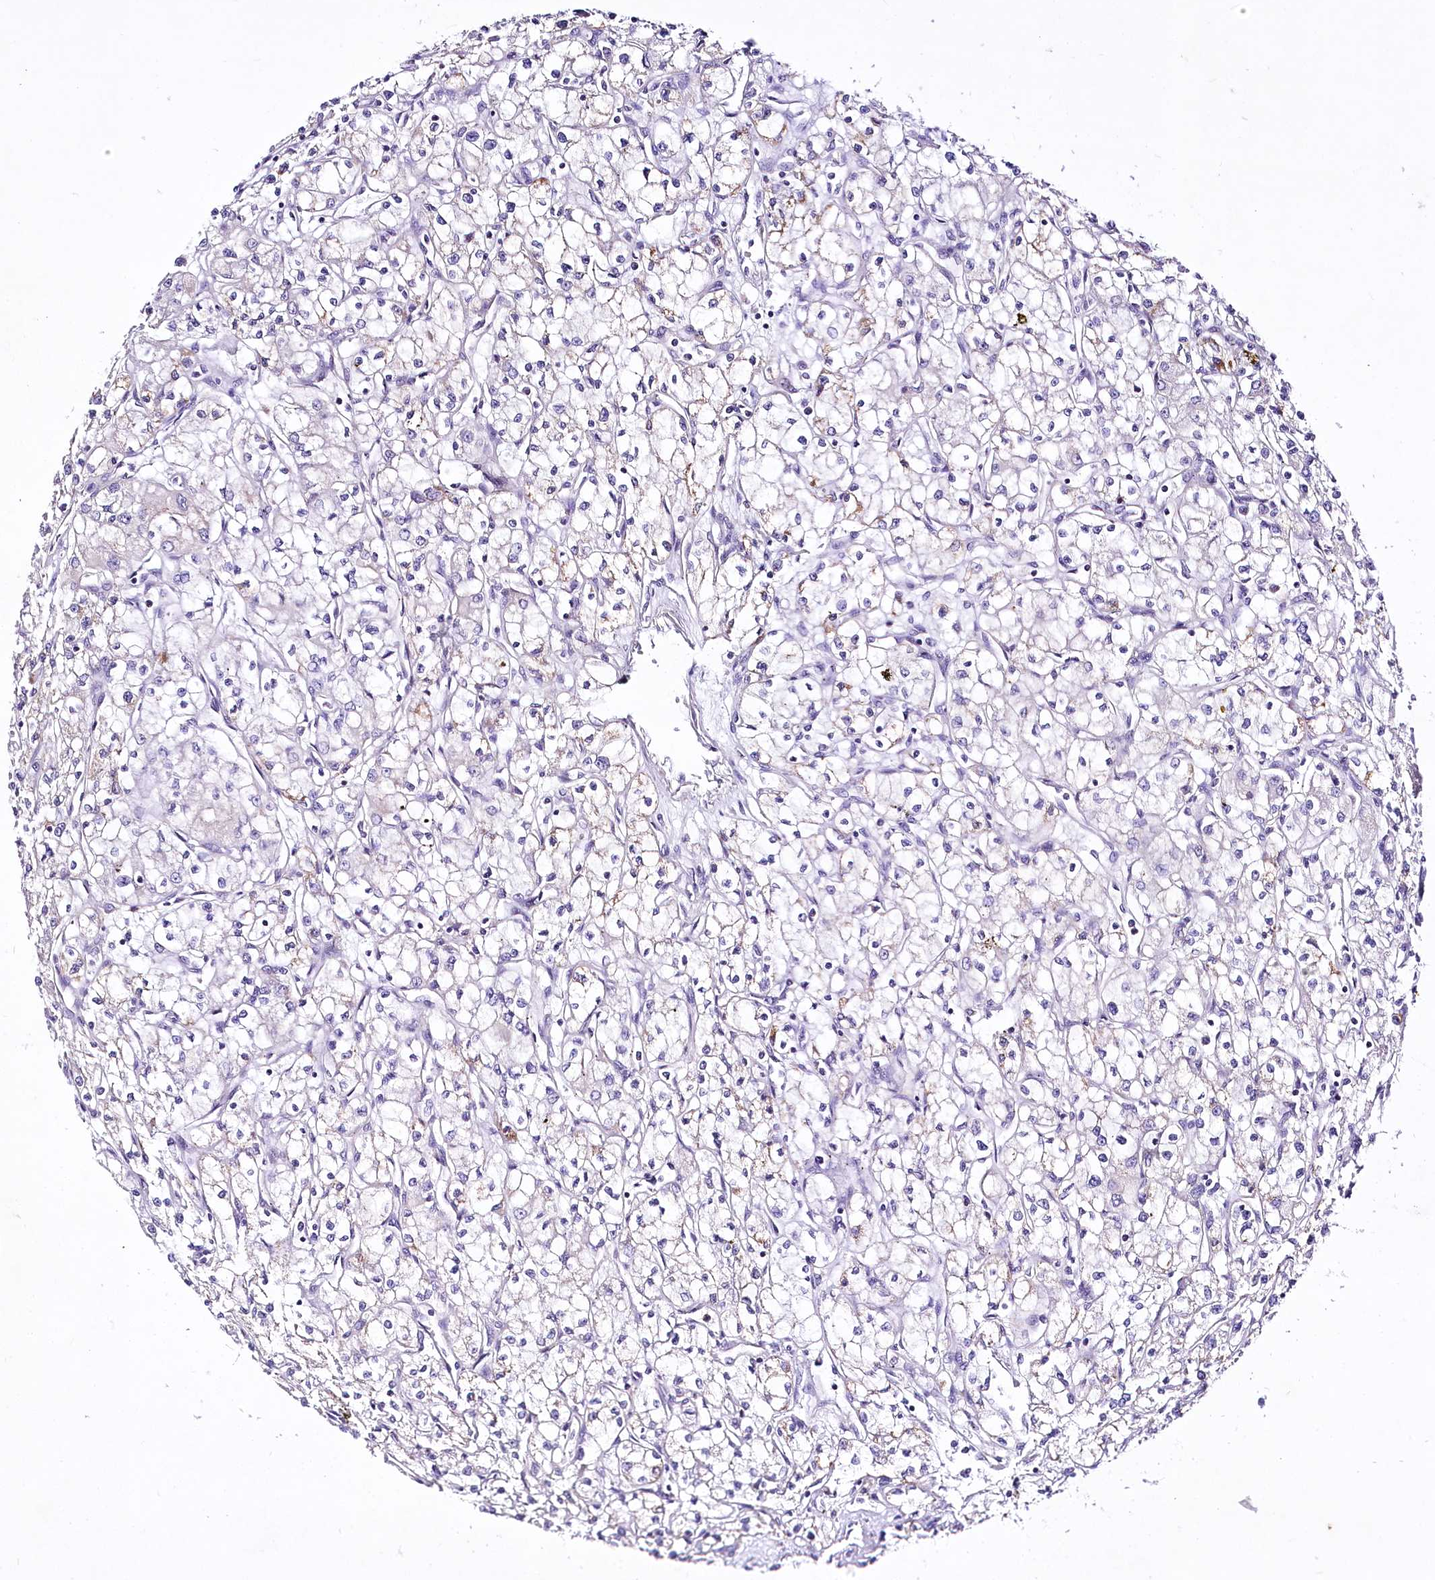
{"staining": {"intensity": "weak", "quantity": "<25%", "location": "cytoplasmic/membranous"}, "tissue": "renal cancer", "cell_type": "Tumor cells", "image_type": "cancer", "snomed": [{"axis": "morphology", "description": "Adenocarcinoma, NOS"}, {"axis": "topography", "description": "Kidney"}], "caption": "Tumor cells show no significant expression in adenocarcinoma (renal). (DAB (3,3'-diaminobenzidine) IHC, high magnification).", "gene": "ATE1", "patient": {"sex": "male", "age": 59}}